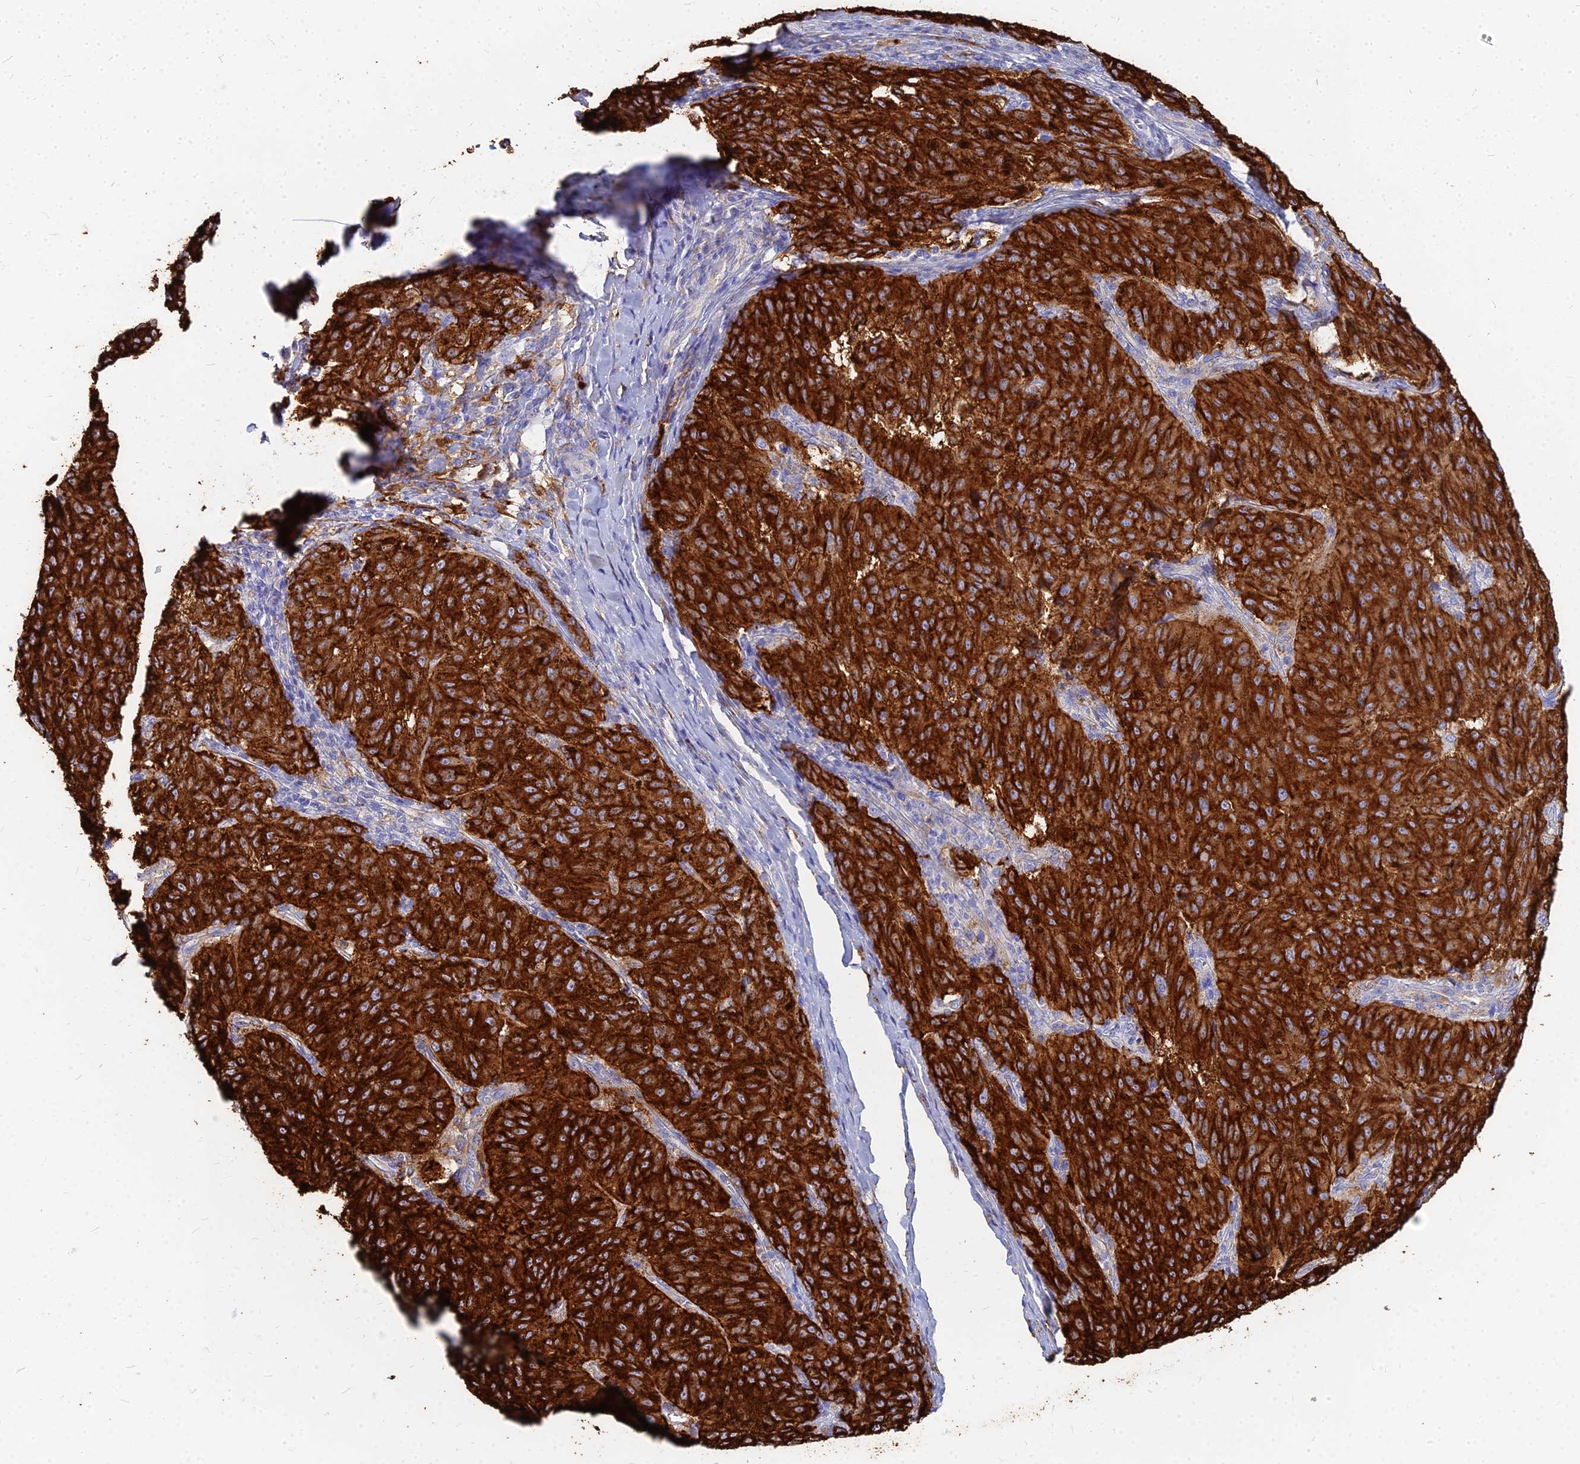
{"staining": {"intensity": "strong", "quantity": ">75%", "location": "cytoplasmic/membranous"}, "tissue": "melanoma", "cell_type": "Tumor cells", "image_type": "cancer", "snomed": [{"axis": "morphology", "description": "Malignant melanoma, NOS"}, {"axis": "topography", "description": "Skin"}], "caption": "Immunohistochemical staining of malignant melanoma reveals strong cytoplasmic/membranous protein staining in approximately >75% of tumor cells.", "gene": "VAT1", "patient": {"sex": "female", "age": 72}}